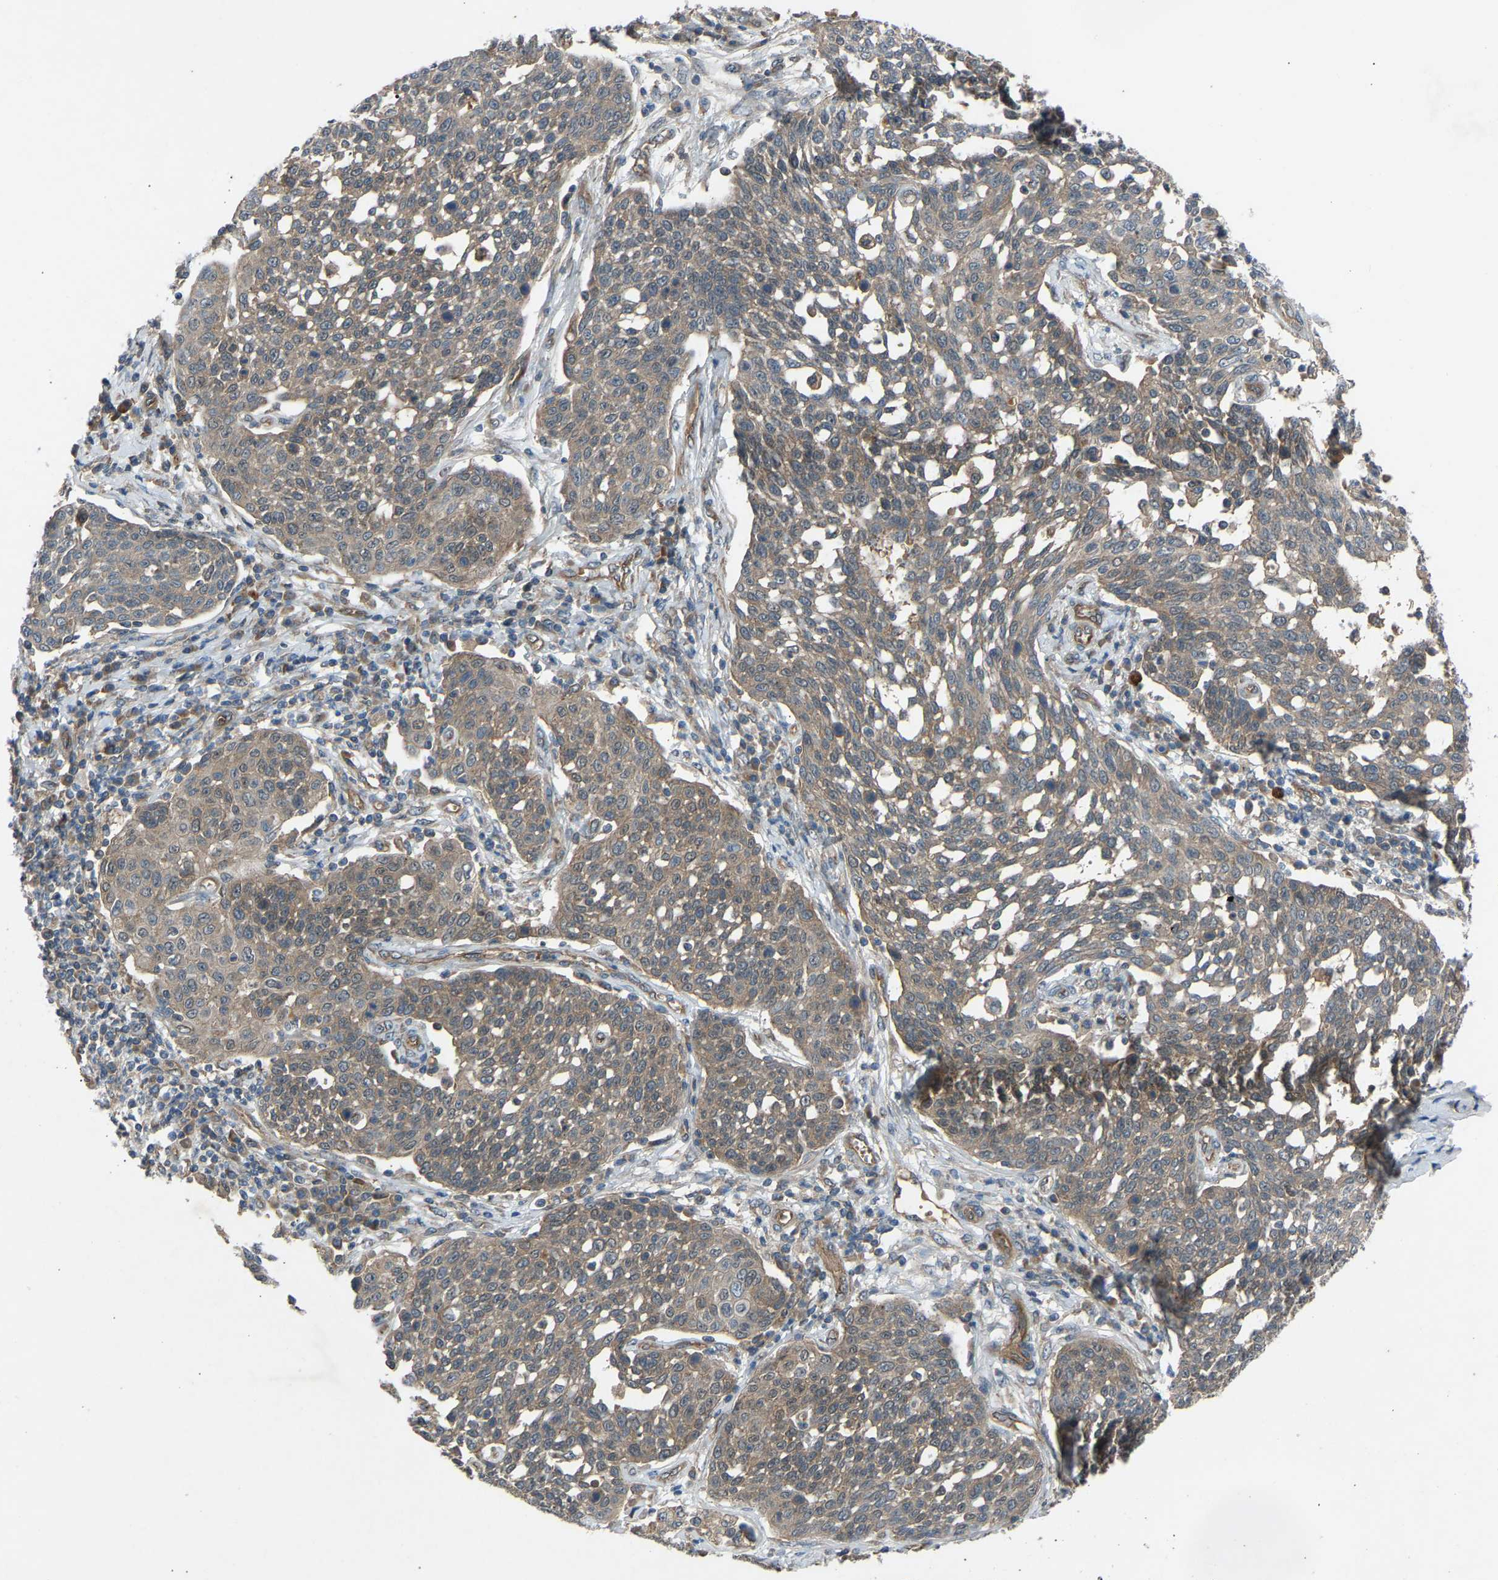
{"staining": {"intensity": "weak", "quantity": ">75%", "location": "cytoplasmic/membranous"}, "tissue": "cervical cancer", "cell_type": "Tumor cells", "image_type": "cancer", "snomed": [{"axis": "morphology", "description": "Squamous cell carcinoma, NOS"}, {"axis": "topography", "description": "Cervix"}], "caption": "Immunohistochemistry (IHC) image of neoplastic tissue: human cervical cancer stained using immunohistochemistry displays low levels of weak protein expression localized specifically in the cytoplasmic/membranous of tumor cells, appearing as a cytoplasmic/membranous brown color.", "gene": "GAS2L1", "patient": {"sex": "female", "age": 34}}